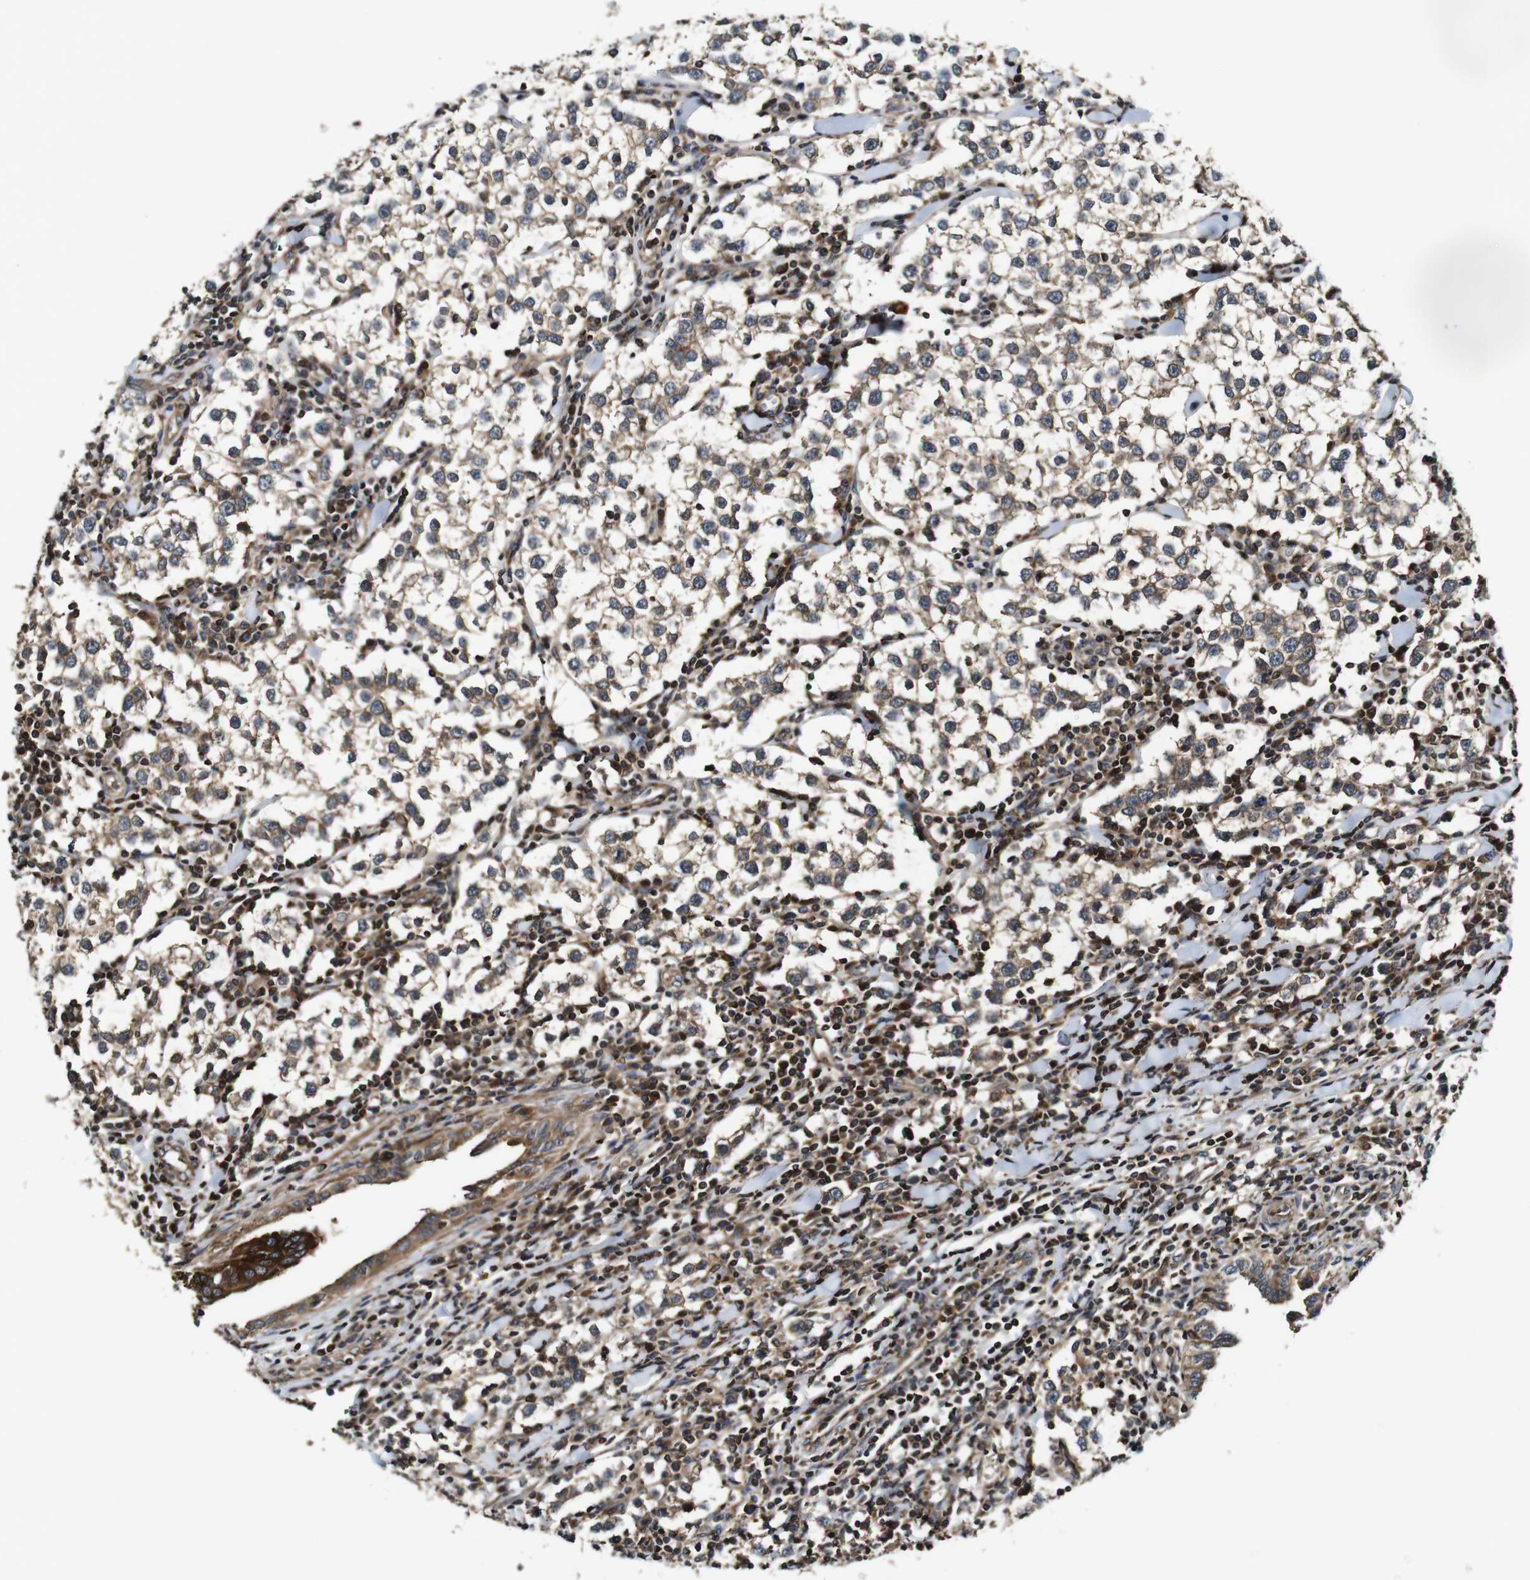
{"staining": {"intensity": "weak", "quantity": ">75%", "location": "cytoplasmic/membranous"}, "tissue": "testis cancer", "cell_type": "Tumor cells", "image_type": "cancer", "snomed": [{"axis": "morphology", "description": "Seminoma, NOS"}, {"axis": "morphology", "description": "Carcinoma, Embryonal, NOS"}, {"axis": "topography", "description": "Testis"}], "caption": "A histopathology image of testis seminoma stained for a protein displays weak cytoplasmic/membranous brown staining in tumor cells.", "gene": "TNIK", "patient": {"sex": "male", "age": 36}}